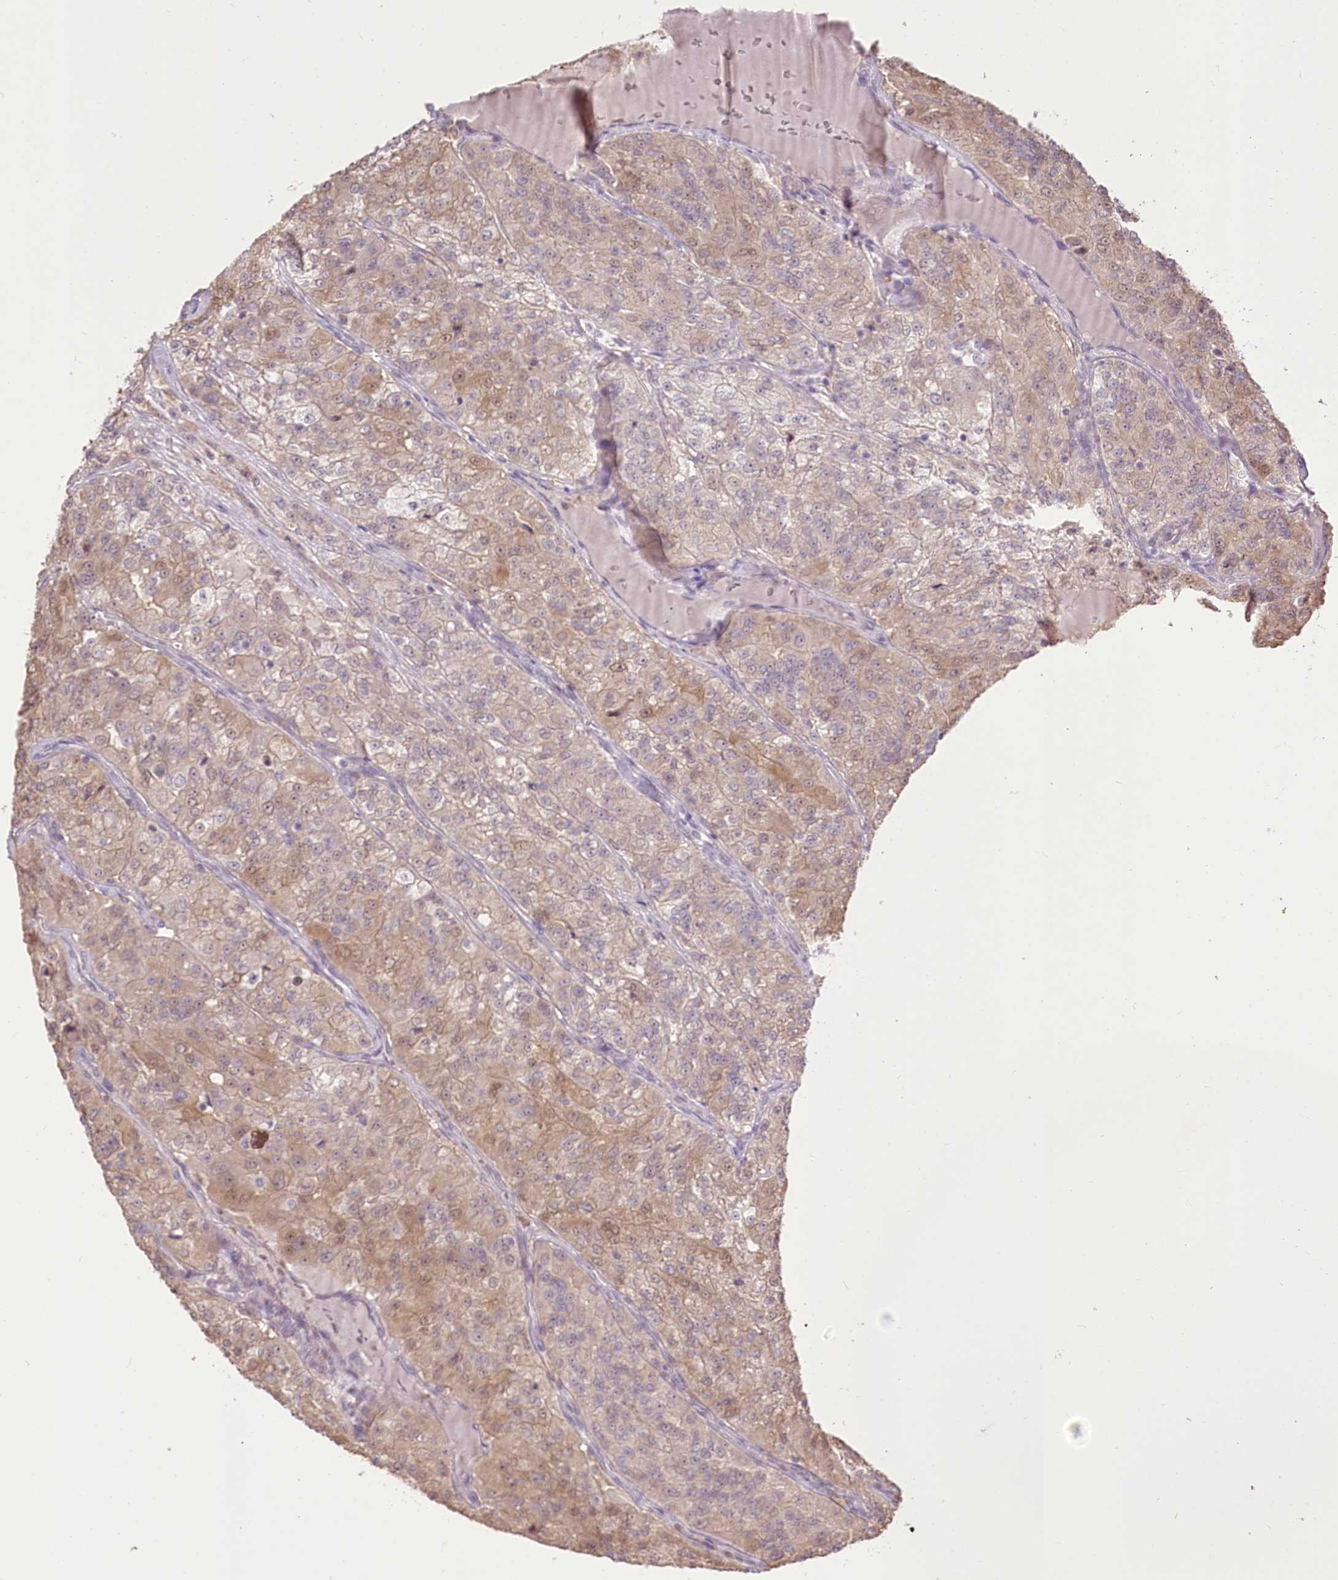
{"staining": {"intensity": "weak", "quantity": ">75%", "location": "cytoplasmic/membranous"}, "tissue": "renal cancer", "cell_type": "Tumor cells", "image_type": "cancer", "snomed": [{"axis": "morphology", "description": "Adenocarcinoma, NOS"}, {"axis": "topography", "description": "Kidney"}], "caption": "There is low levels of weak cytoplasmic/membranous expression in tumor cells of renal cancer (adenocarcinoma), as demonstrated by immunohistochemical staining (brown color).", "gene": "R3HDM2", "patient": {"sex": "female", "age": 63}}